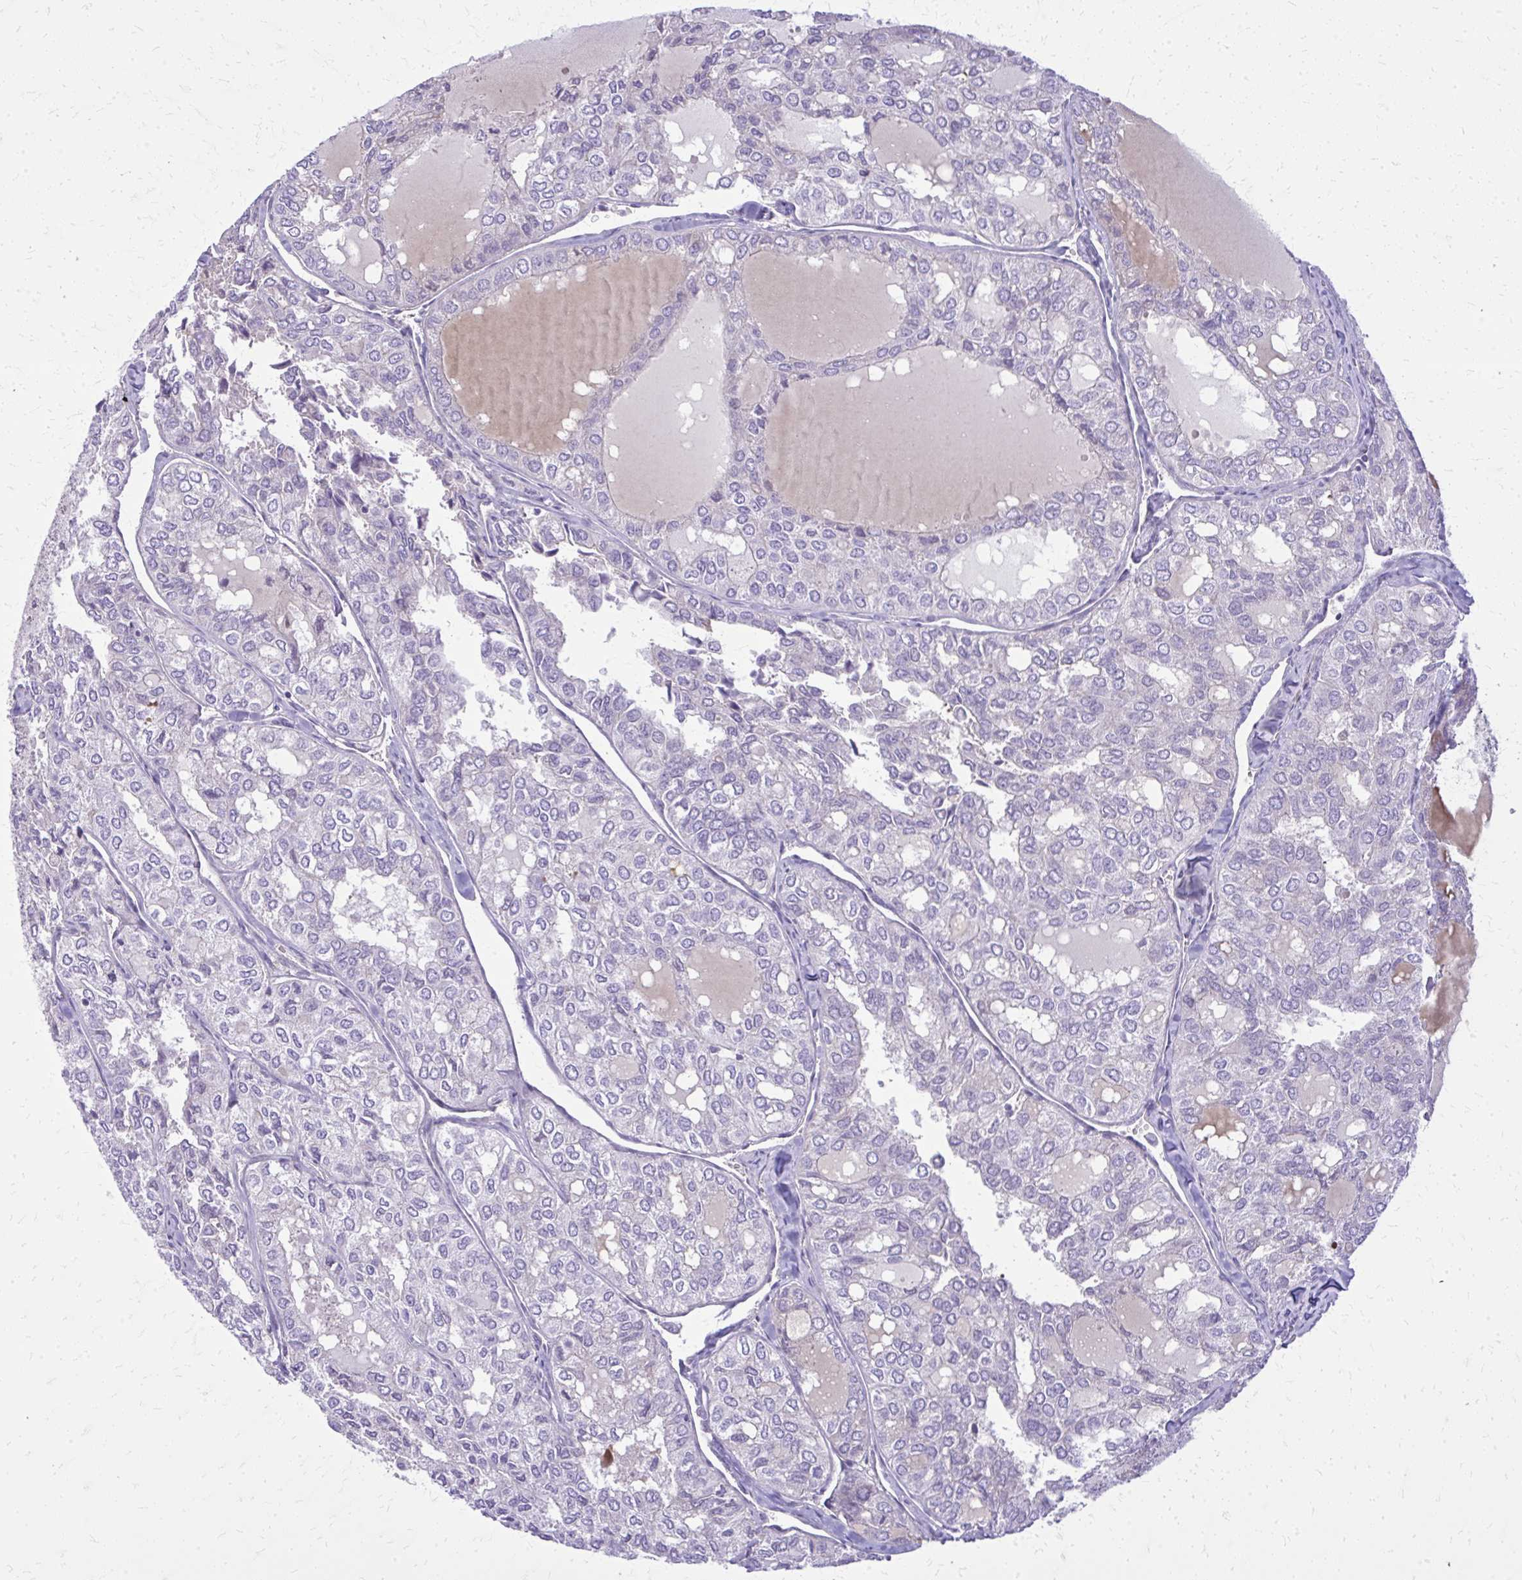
{"staining": {"intensity": "negative", "quantity": "none", "location": "none"}, "tissue": "thyroid cancer", "cell_type": "Tumor cells", "image_type": "cancer", "snomed": [{"axis": "morphology", "description": "Follicular adenoma carcinoma, NOS"}, {"axis": "topography", "description": "Thyroid gland"}], "caption": "This is an IHC histopathology image of follicular adenoma carcinoma (thyroid). There is no staining in tumor cells.", "gene": "RUNDC3B", "patient": {"sex": "male", "age": 75}}